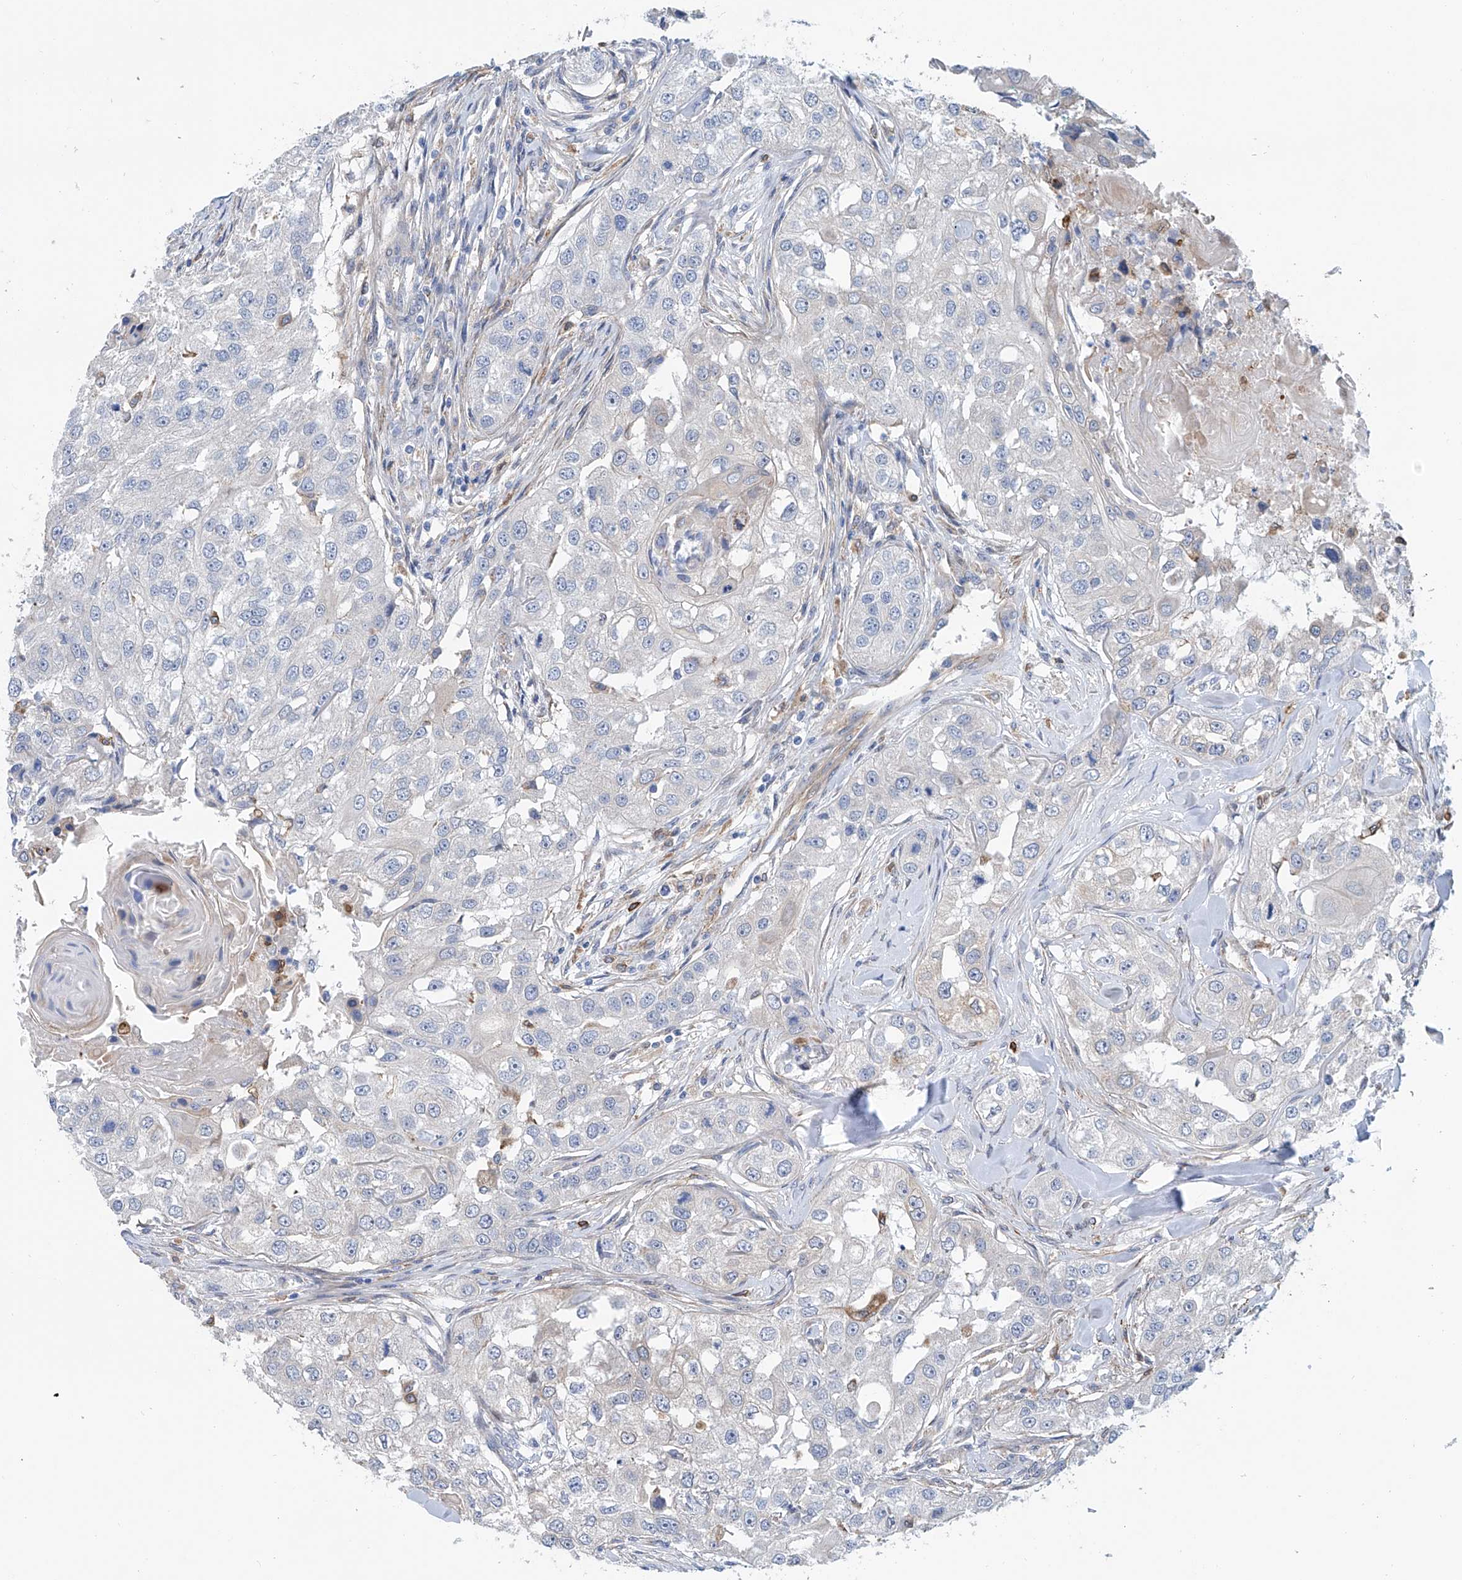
{"staining": {"intensity": "negative", "quantity": "none", "location": "none"}, "tissue": "head and neck cancer", "cell_type": "Tumor cells", "image_type": "cancer", "snomed": [{"axis": "morphology", "description": "Normal tissue, NOS"}, {"axis": "morphology", "description": "Squamous cell carcinoma, NOS"}, {"axis": "topography", "description": "Skeletal muscle"}, {"axis": "topography", "description": "Head-Neck"}], "caption": "The micrograph shows no staining of tumor cells in squamous cell carcinoma (head and neck).", "gene": "TNN", "patient": {"sex": "male", "age": 51}}